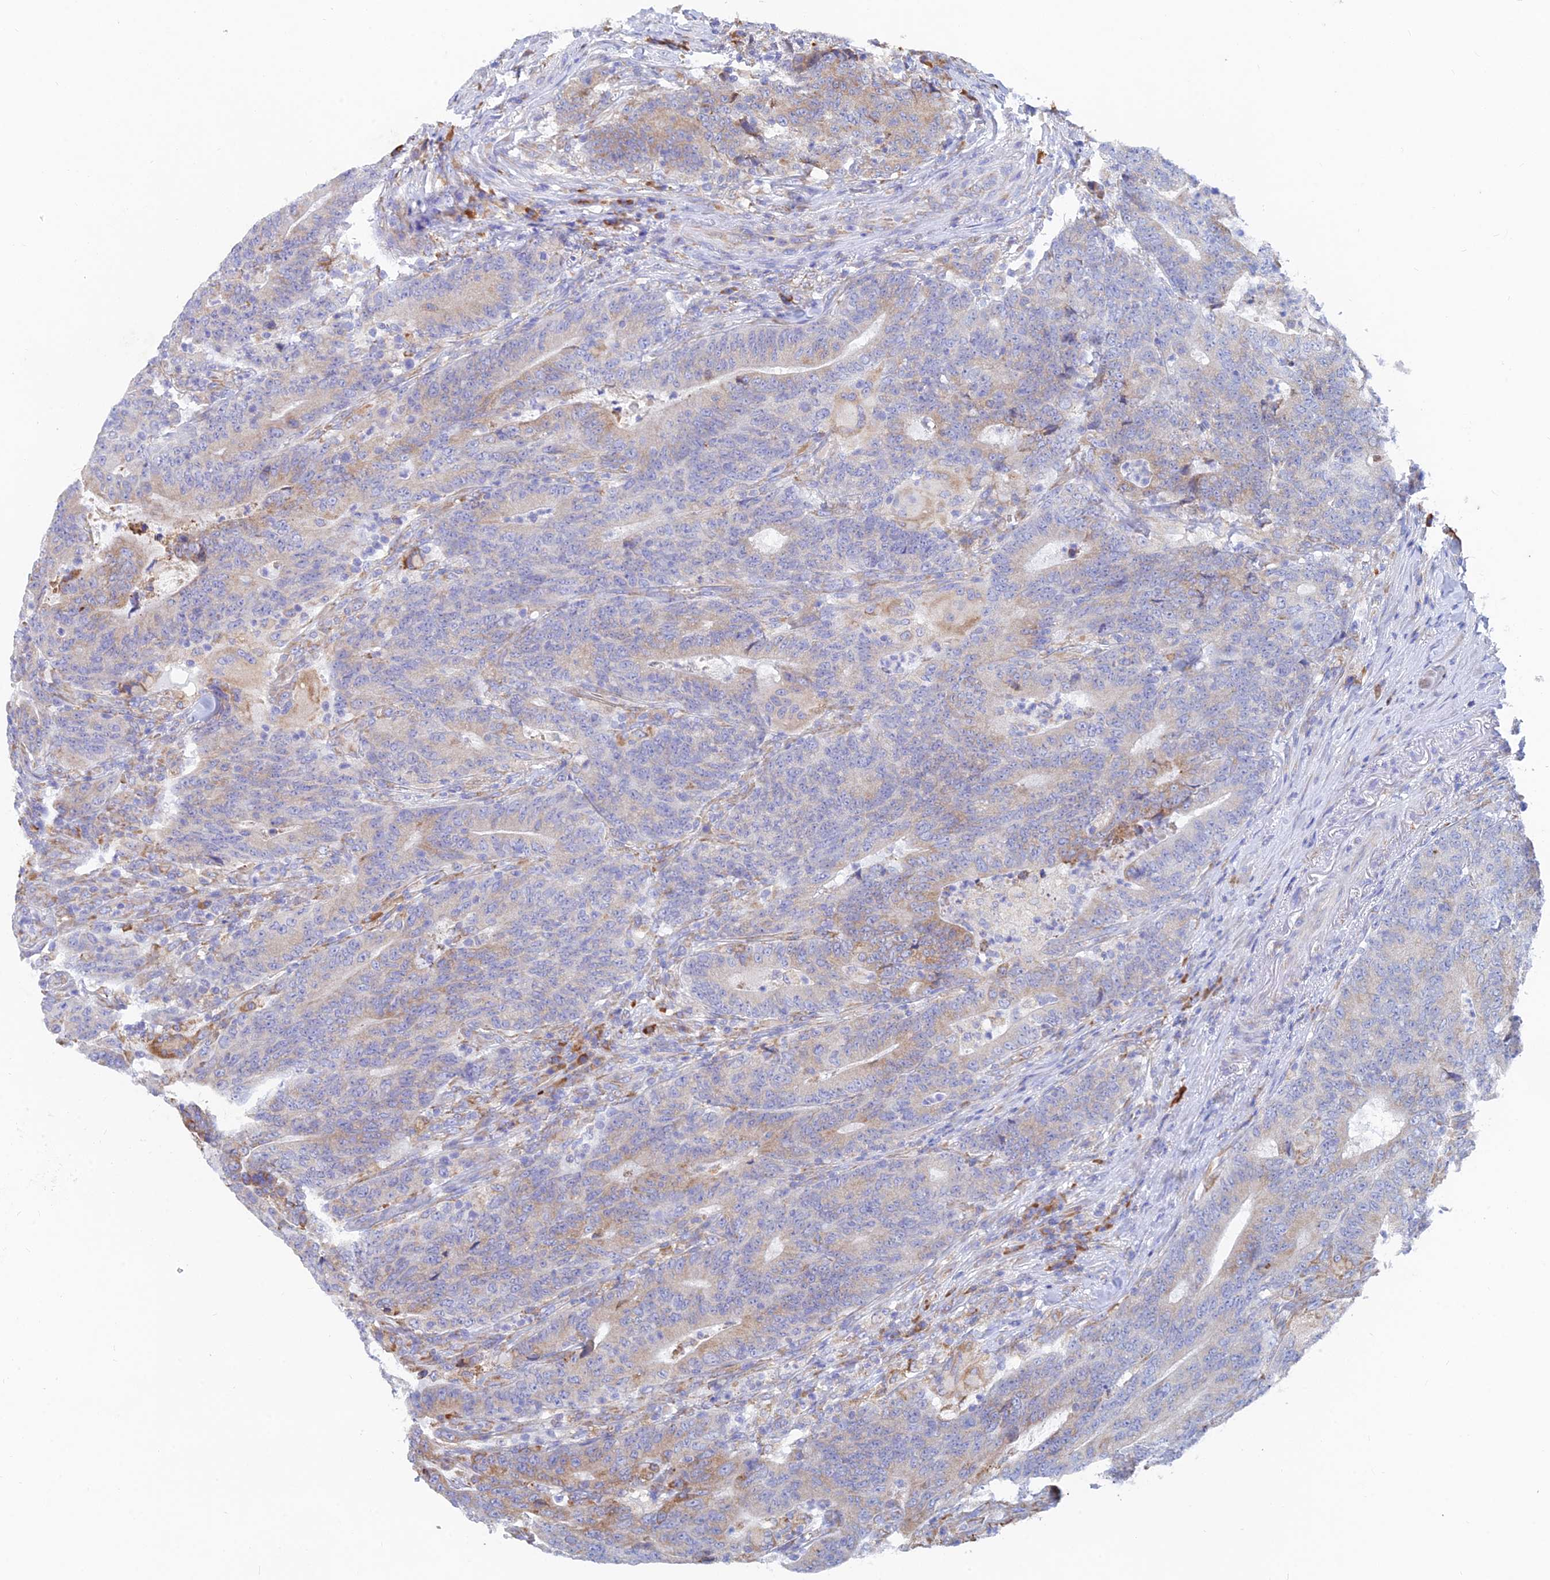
{"staining": {"intensity": "moderate", "quantity": "25%-75%", "location": "cytoplasmic/membranous"}, "tissue": "colorectal cancer", "cell_type": "Tumor cells", "image_type": "cancer", "snomed": [{"axis": "morphology", "description": "Normal tissue, NOS"}, {"axis": "morphology", "description": "Adenocarcinoma, NOS"}, {"axis": "topography", "description": "Colon"}], "caption": "Colorectal cancer stained with a brown dye reveals moderate cytoplasmic/membranous positive expression in about 25%-75% of tumor cells.", "gene": "WDR35", "patient": {"sex": "female", "age": 75}}